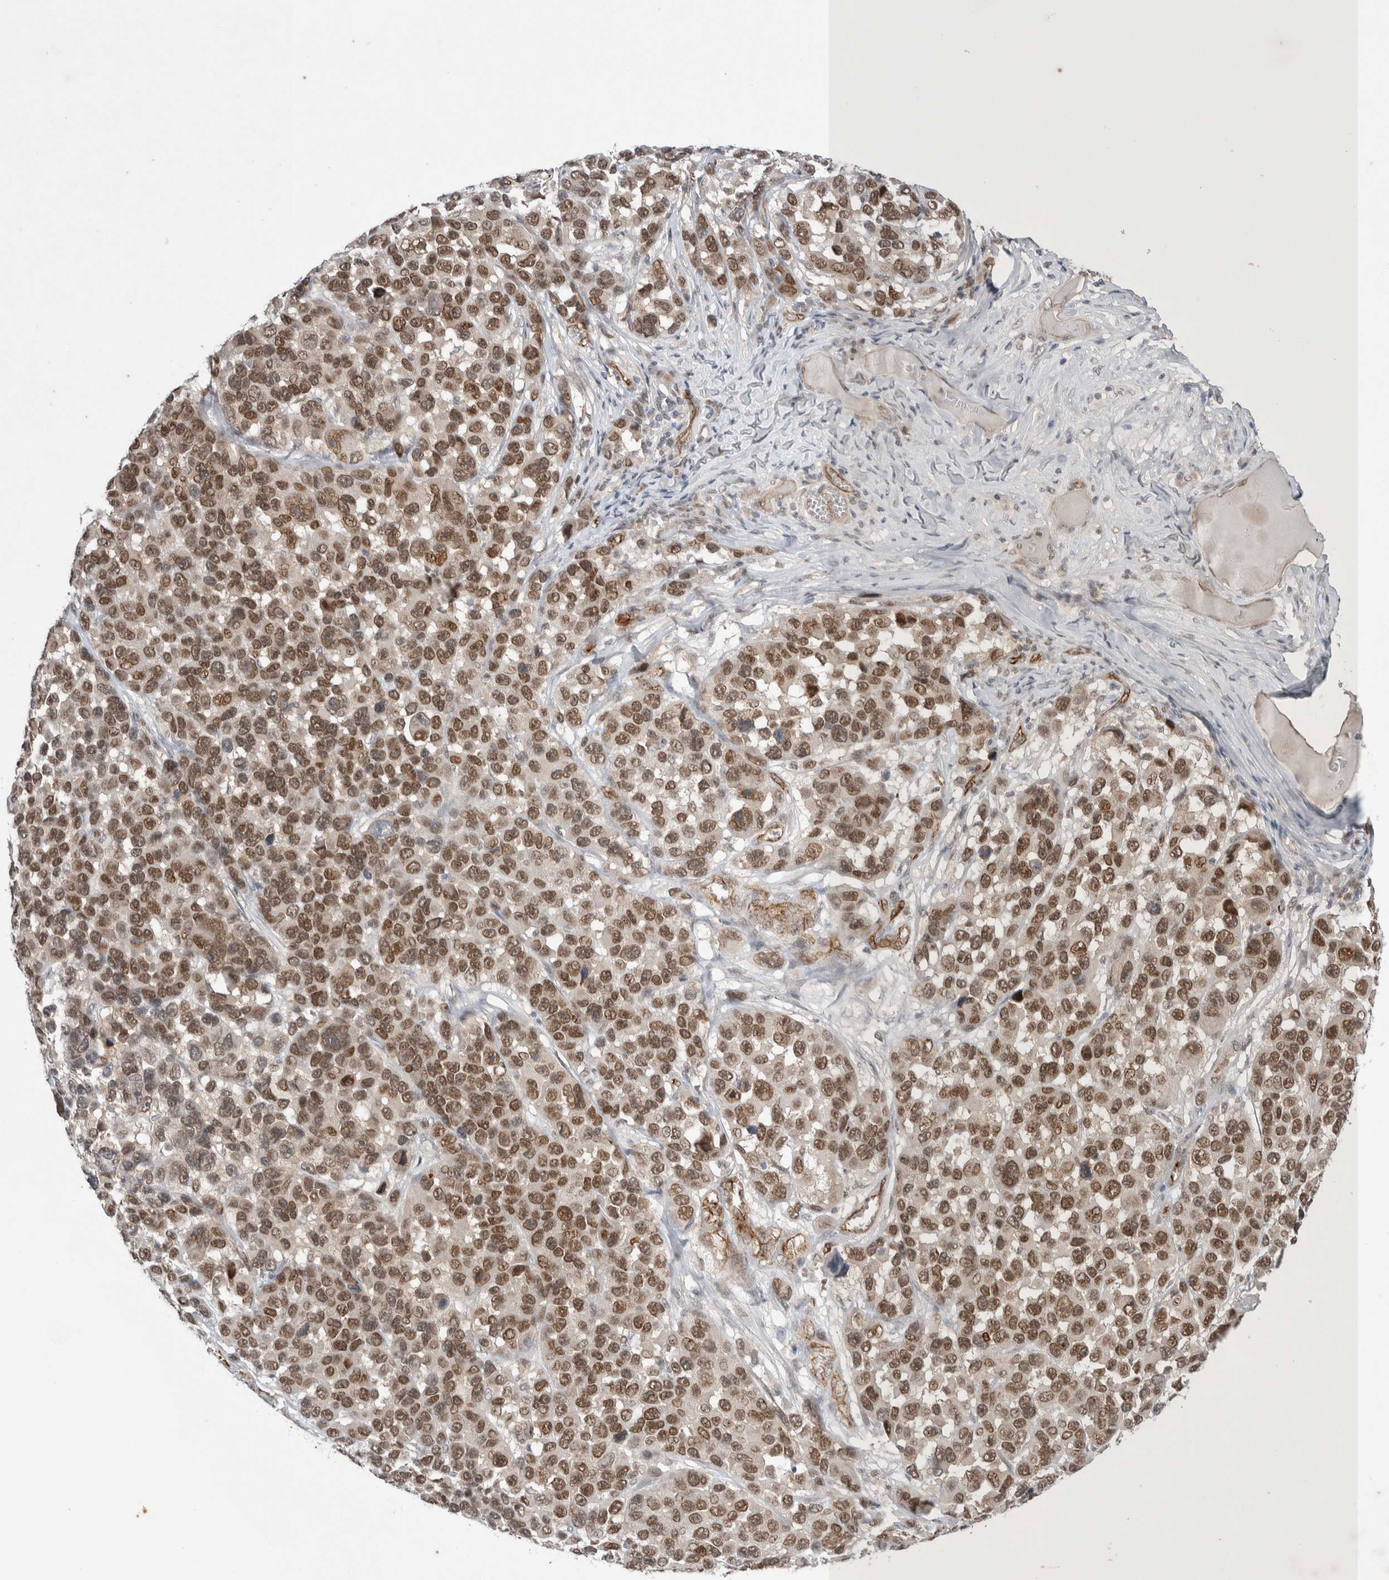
{"staining": {"intensity": "moderate", "quantity": ">75%", "location": "nuclear"}, "tissue": "melanoma", "cell_type": "Tumor cells", "image_type": "cancer", "snomed": [{"axis": "morphology", "description": "Malignant melanoma, NOS"}, {"axis": "topography", "description": "Skin"}], "caption": "A brown stain labels moderate nuclear staining of a protein in human malignant melanoma tumor cells. (brown staining indicates protein expression, while blue staining denotes nuclei).", "gene": "ZNF704", "patient": {"sex": "male", "age": 53}}